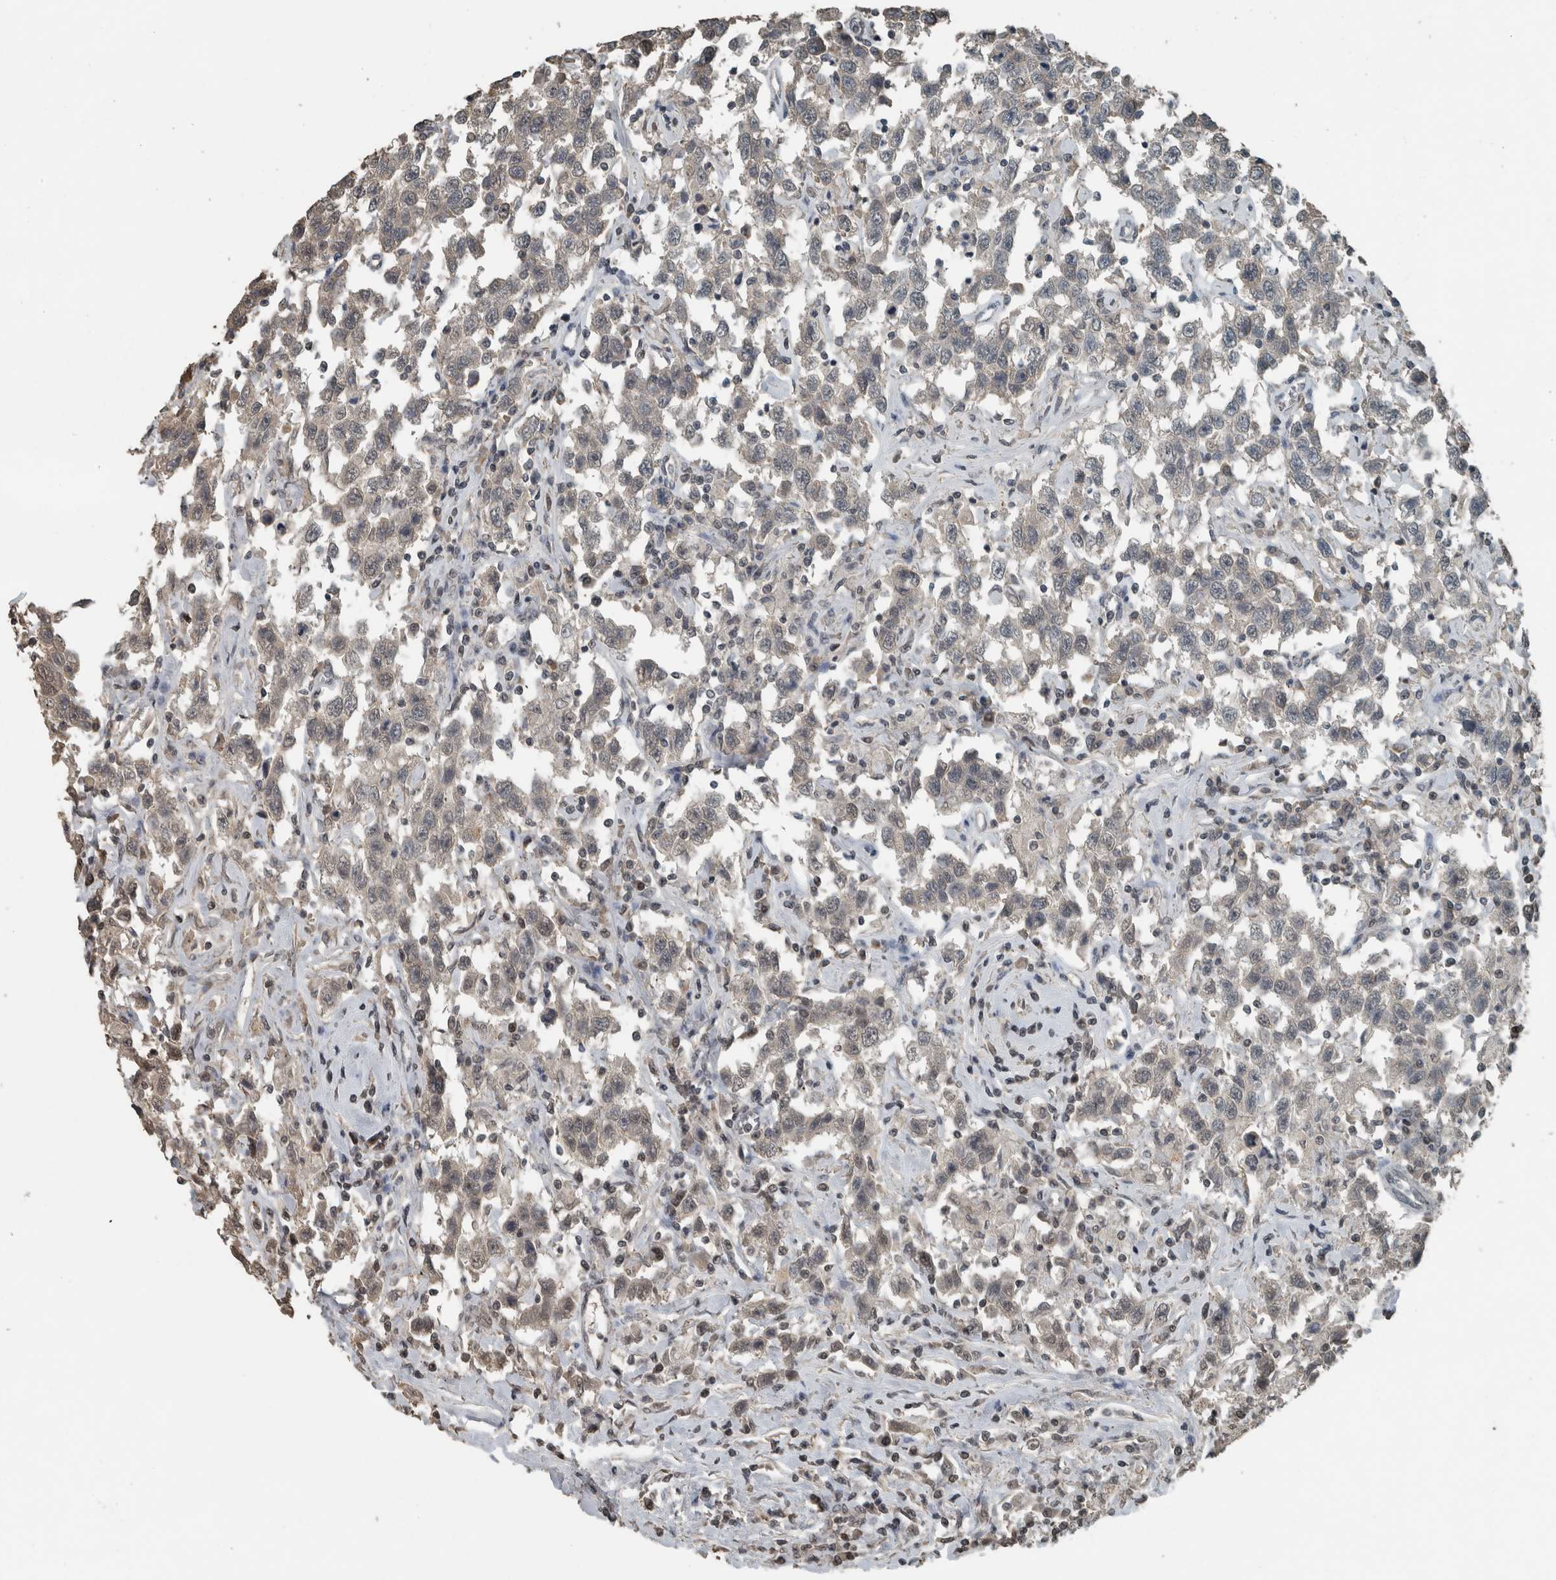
{"staining": {"intensity": "weak", "quantity": "<25%", "location": "nuclear"}, "tissue": "testis cancer", "cell_type": "Tumor cells", "image_type": "cancer", "snomed": [{"axis": "morphology", "description": "Seminoma, NOS"}, {"axis": "topography", "description": "Testis"}], "caption": "An image of human testis seminoma is negative for staining in tumor cells. (Stains: DAB immunohistochemistry with hematoxylin counter stain, Microscopy: brightfield microscopy at high magnification).", "gene": "ZNF24", "patient": {"sex": "male", "age": 41}}